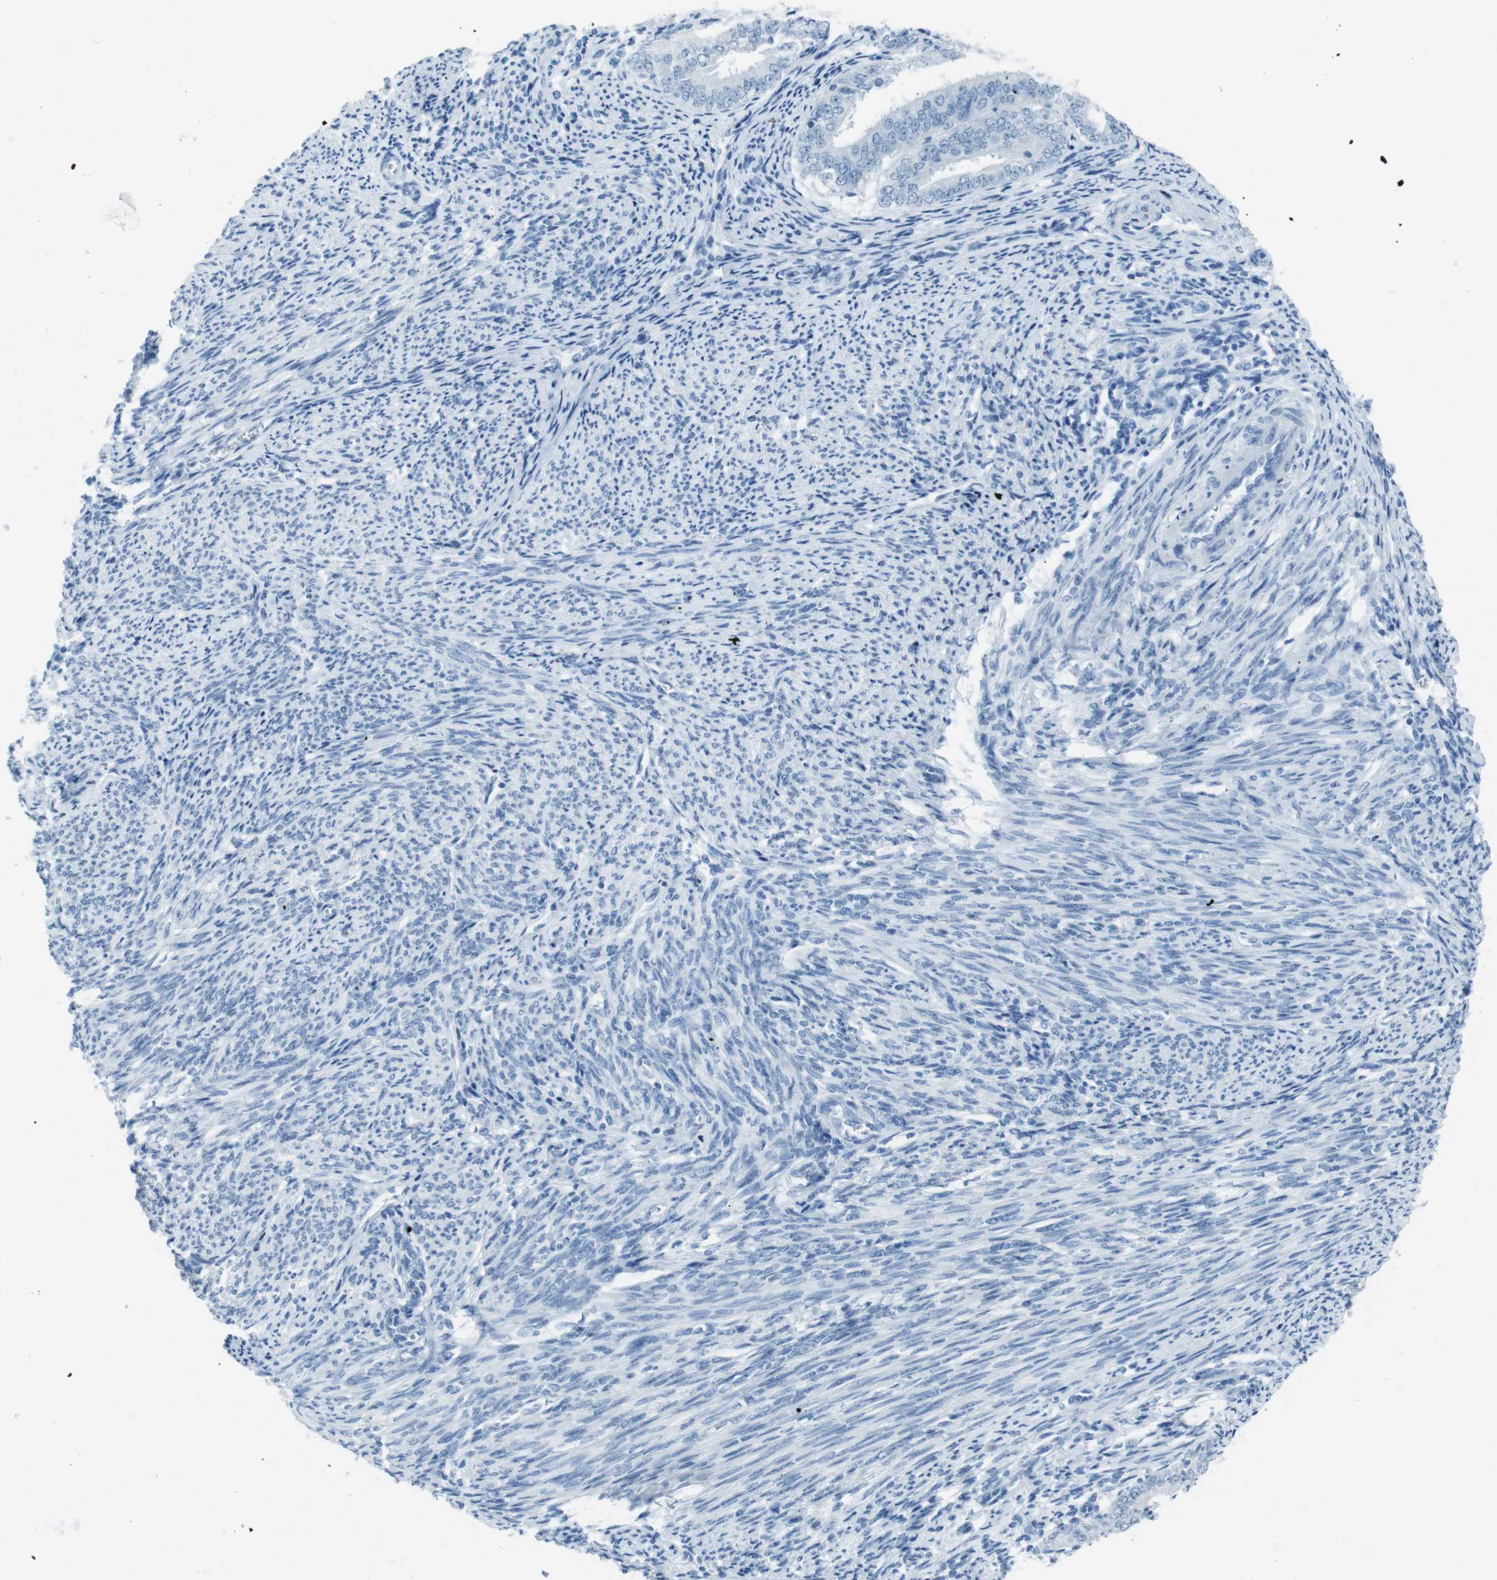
{"staining": {"intensity": "negative", "quantity": "none", "location": "none"}, "tissue": "endometrial cancer", "cell_type": "Tumor cells", "image_type": "cancer", "snomed": [{"axis": "morphology", "description": "Adenocarcinoma, NOS"}, {"axis": "topography", "description": "Endometrium"}], "caption": "Endometrial adenocarcinoma was stained to show a protein in brown. There is no significant expression in tumor cells.", "gene": "TMEM207", "patient": {"sex": "female", "age": 63}}